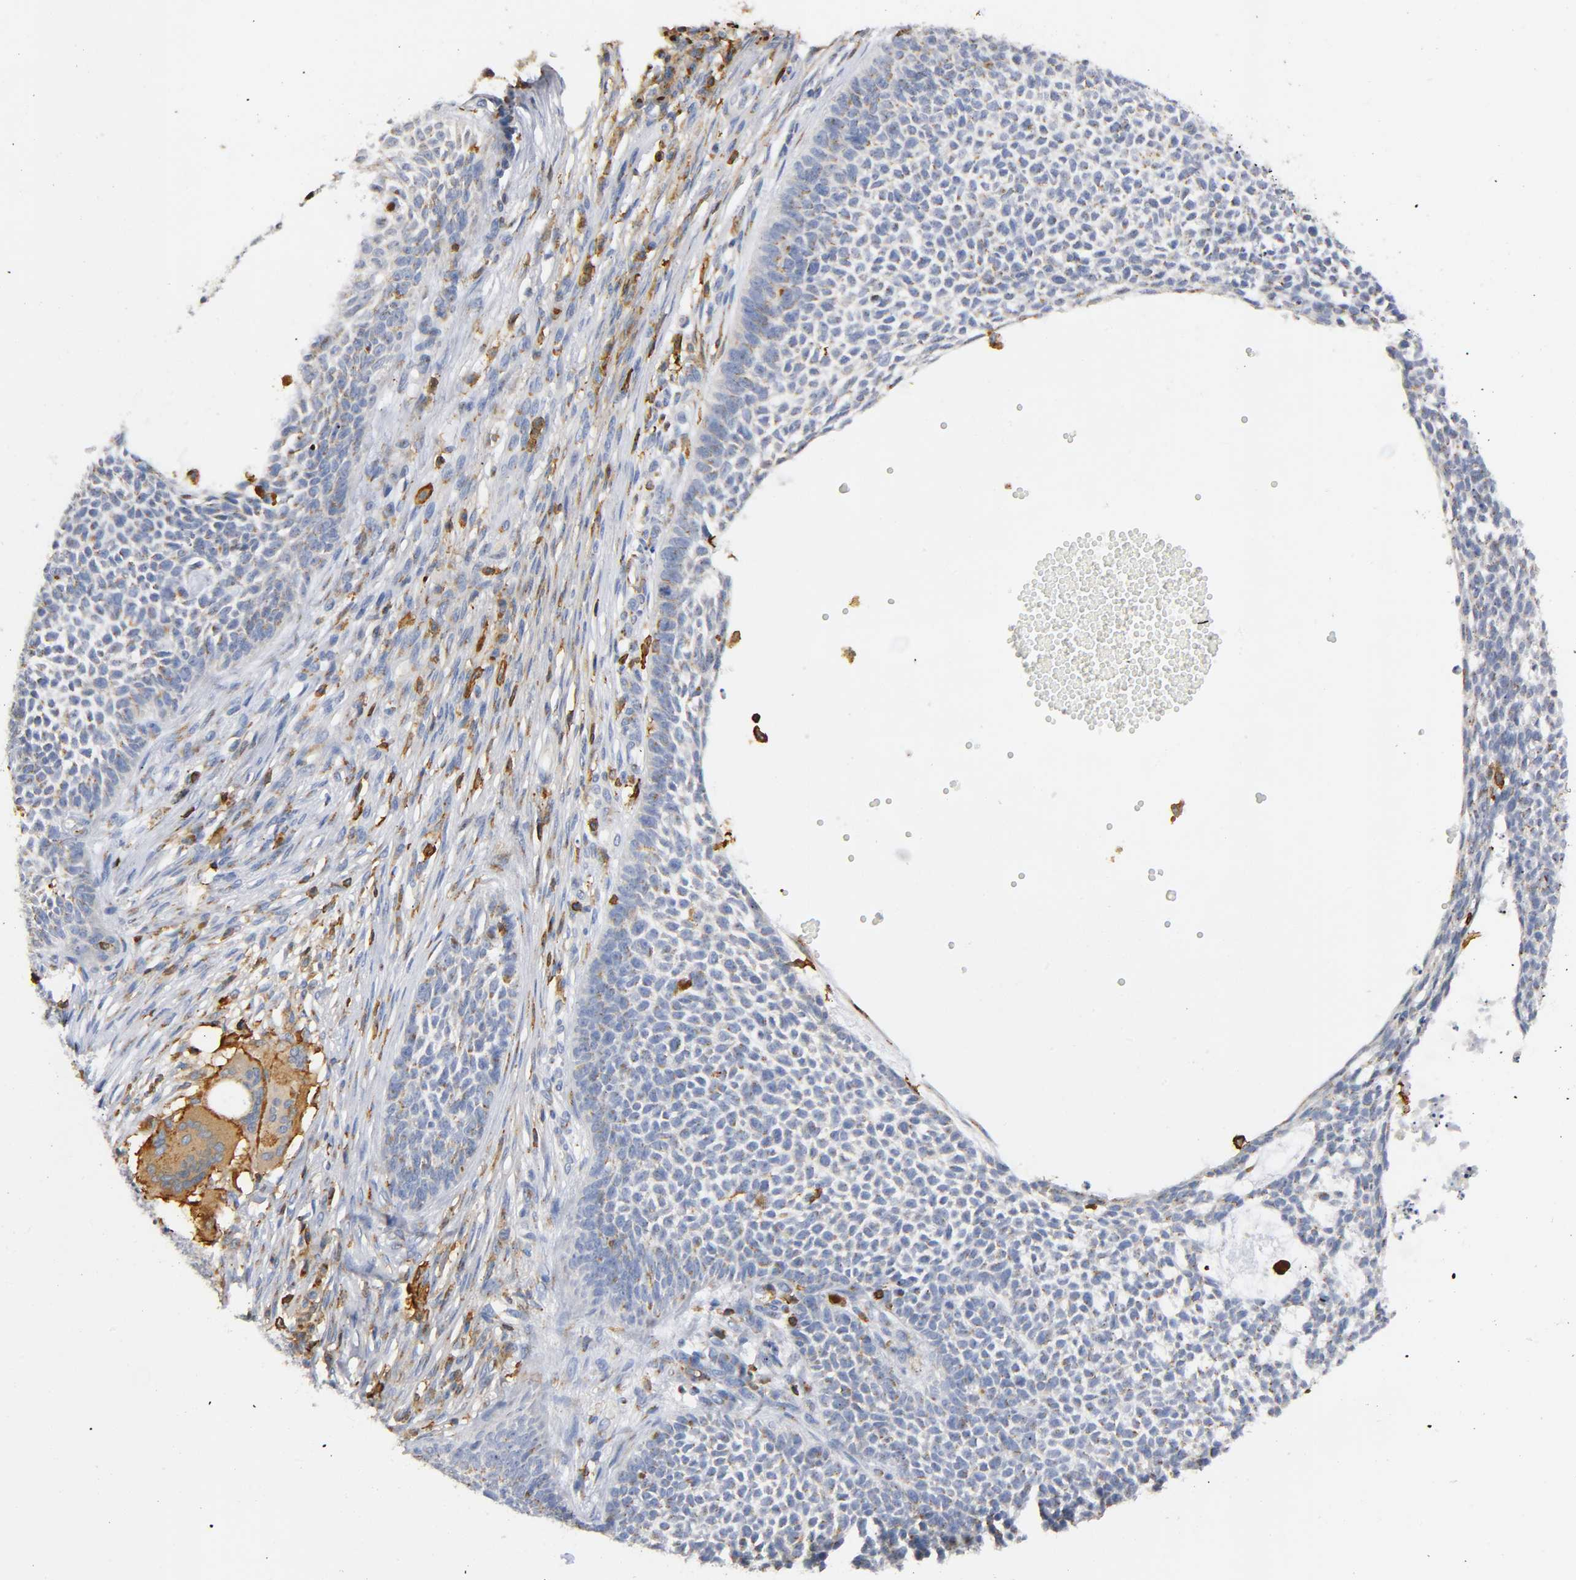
{"staining": {"intensity": "moderate", "quantity": ">75%", "location": "nuclear"}, "tissue": "skin cancer", "cell_type": "Tumor cells", "image_type": "cancer", "snomed": [{"axis": "morphology", "description": "Basal cell carcinoma"}, {"axis": "topography", "description": "Skin"}], "caption": "Protein staining demonstrates moderate nuclear expression in approximately >75% of tumor cells in basal cell carcinoma (skin).", "gene": "CAPN10", "patient": {"sex": "female", "age": 84}}